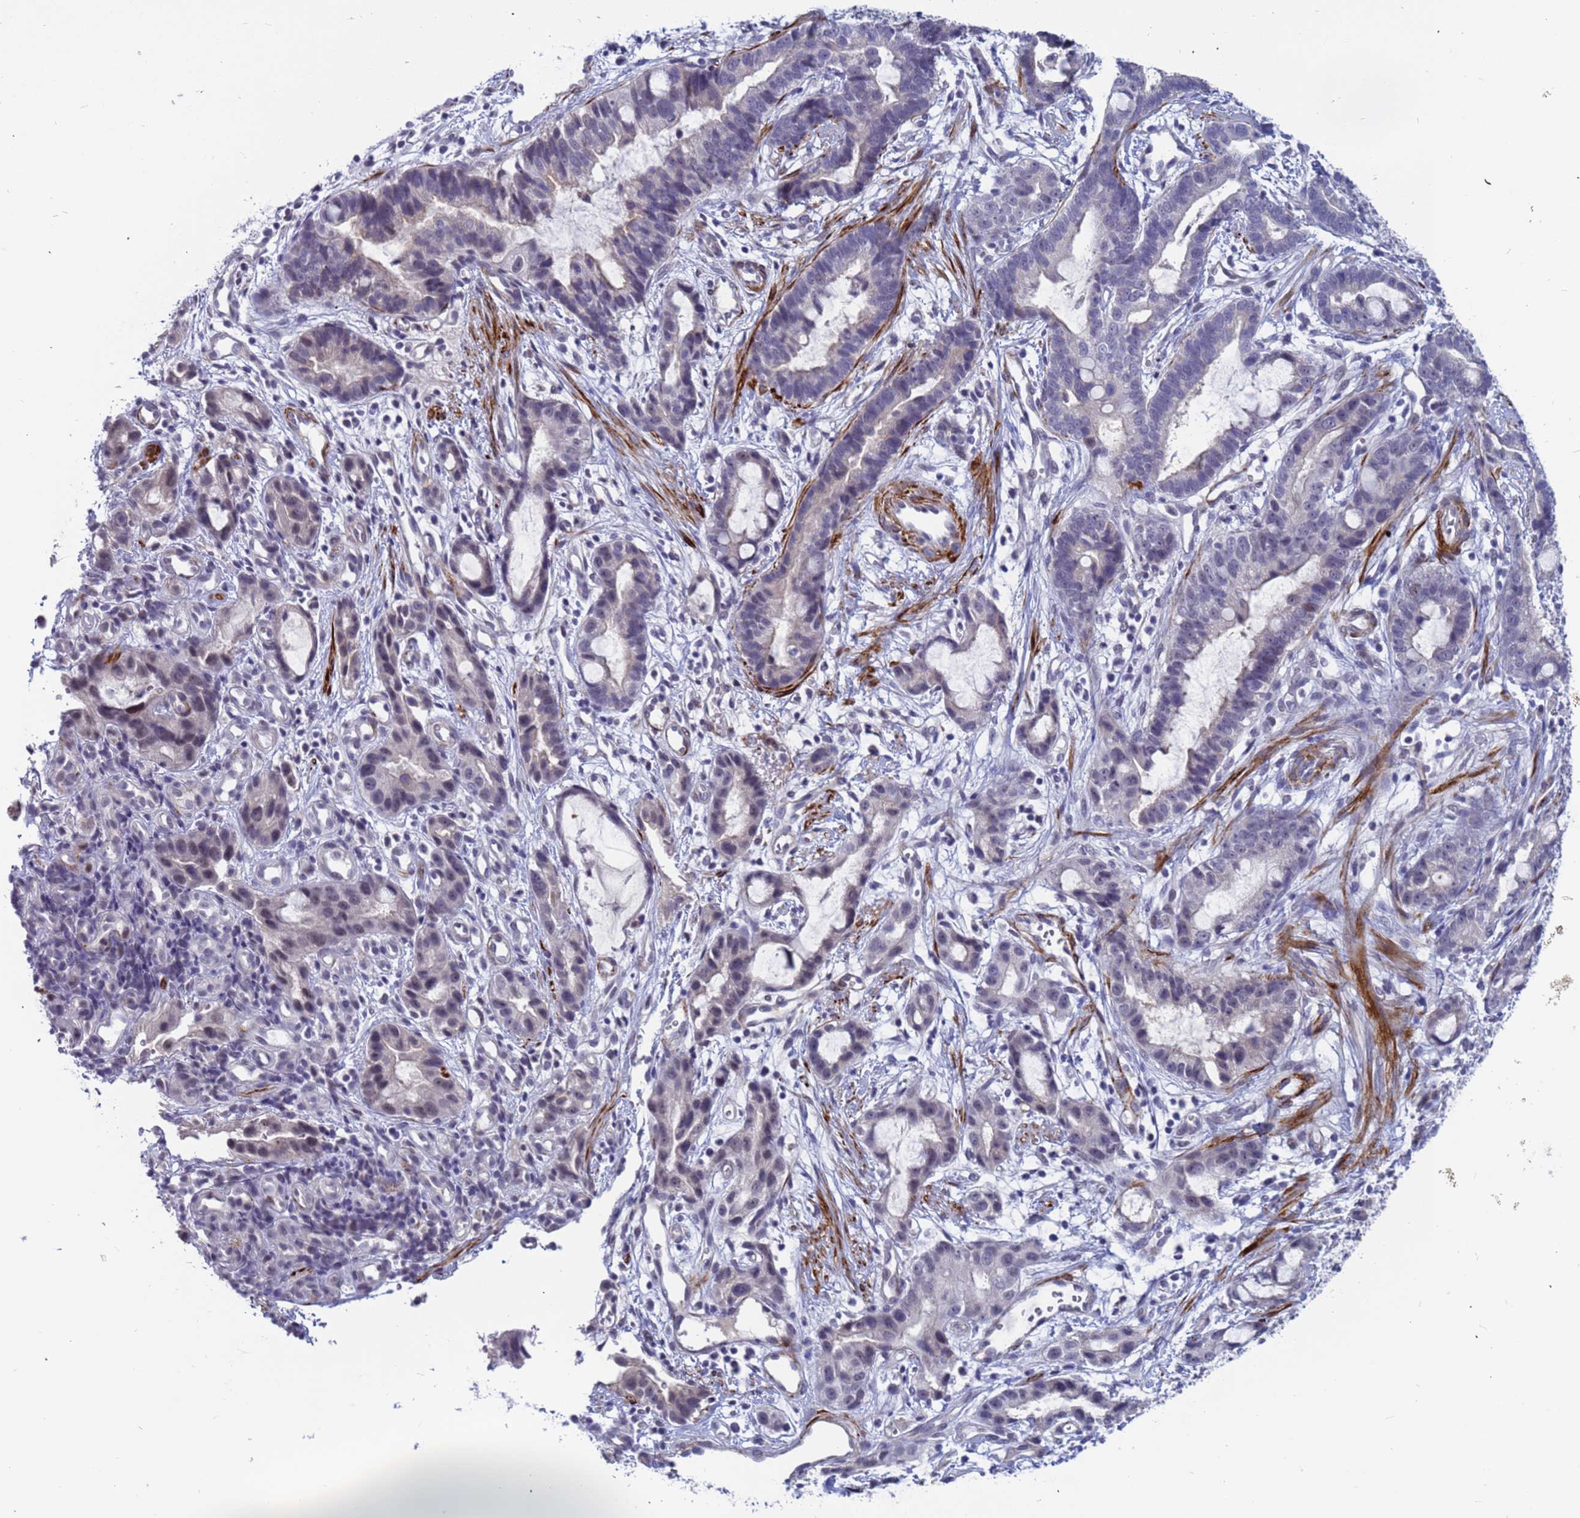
{"staining": {"intensity": "weak", "quantity": "<25%", "location": "nuclear"}, "tissue": "stomach cancer", "cell_type": "Tumor cells", "image_type": "cancer", "snomed": [{"axis": "morphology", "description": "Adenocarcinoma, NOS"}, {"axis": "topography", "description": "Stomach"}], "caption": "Stomach cancer stained for a protein using IHC exhibits no expression tumor cells.", "gene": "CXorf65", "patient": {"sex": "male", "age": 55}}